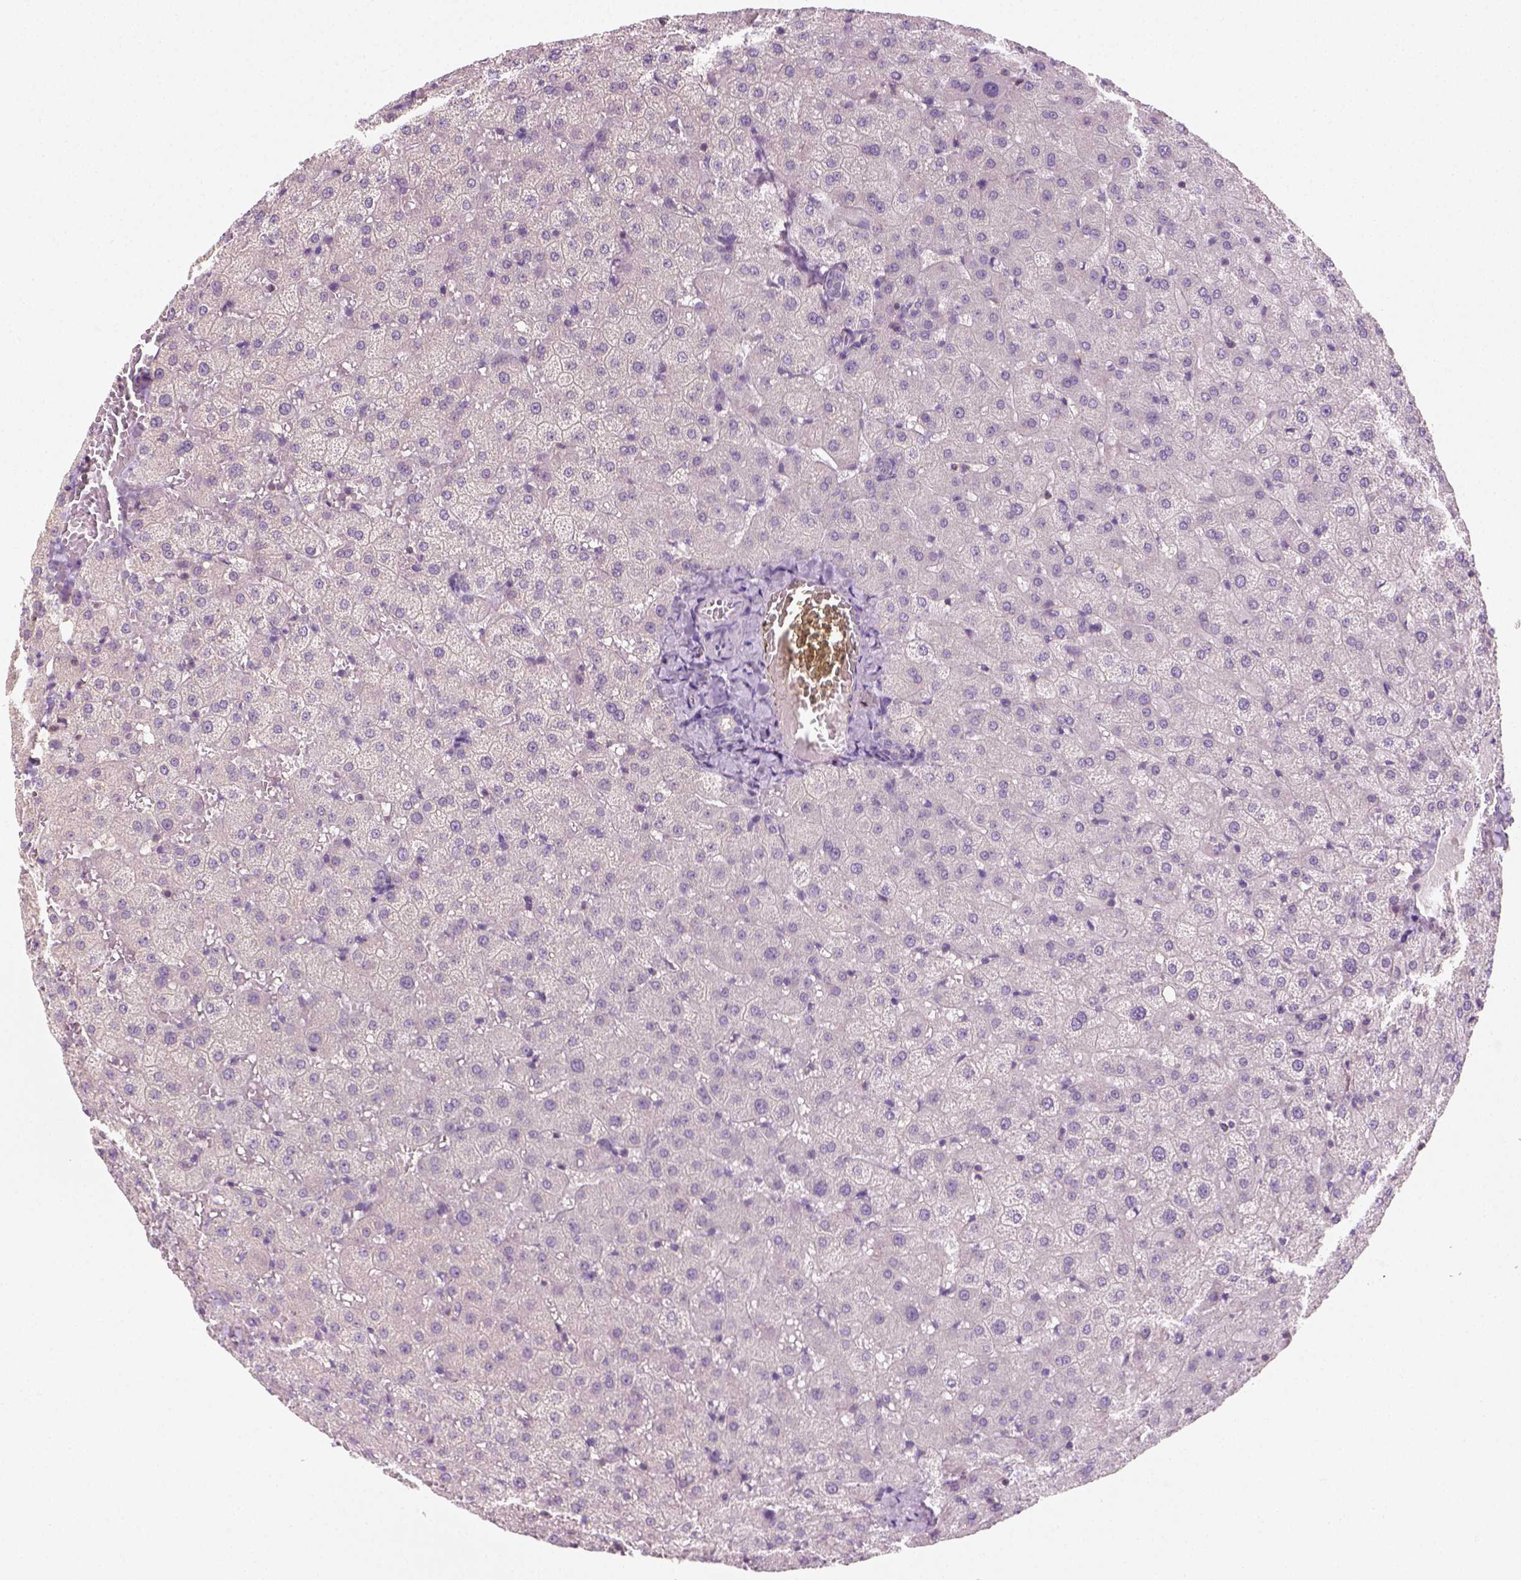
{"staining": {"intensity": "negative", "quantity": "none", "location": "none"}, "tissue": "liver", "cell_type": "Cholangiocytes", "image_type": "normal", "snomed": [{"axis": "morphology", "description": "Normal tissue, NOS"}, {"axis": "topography", "description": "Liver"}], "caption": "Cholangiocytes show no significant positivity in normal liver. The staining was performed using DAB to visualize the protein expression in brown, while the nuclei were stained in blue with hematoxylin (Magnification: 20x).", "gene": "EPHB1", "patient": {"sex": "female", "age": 50}}